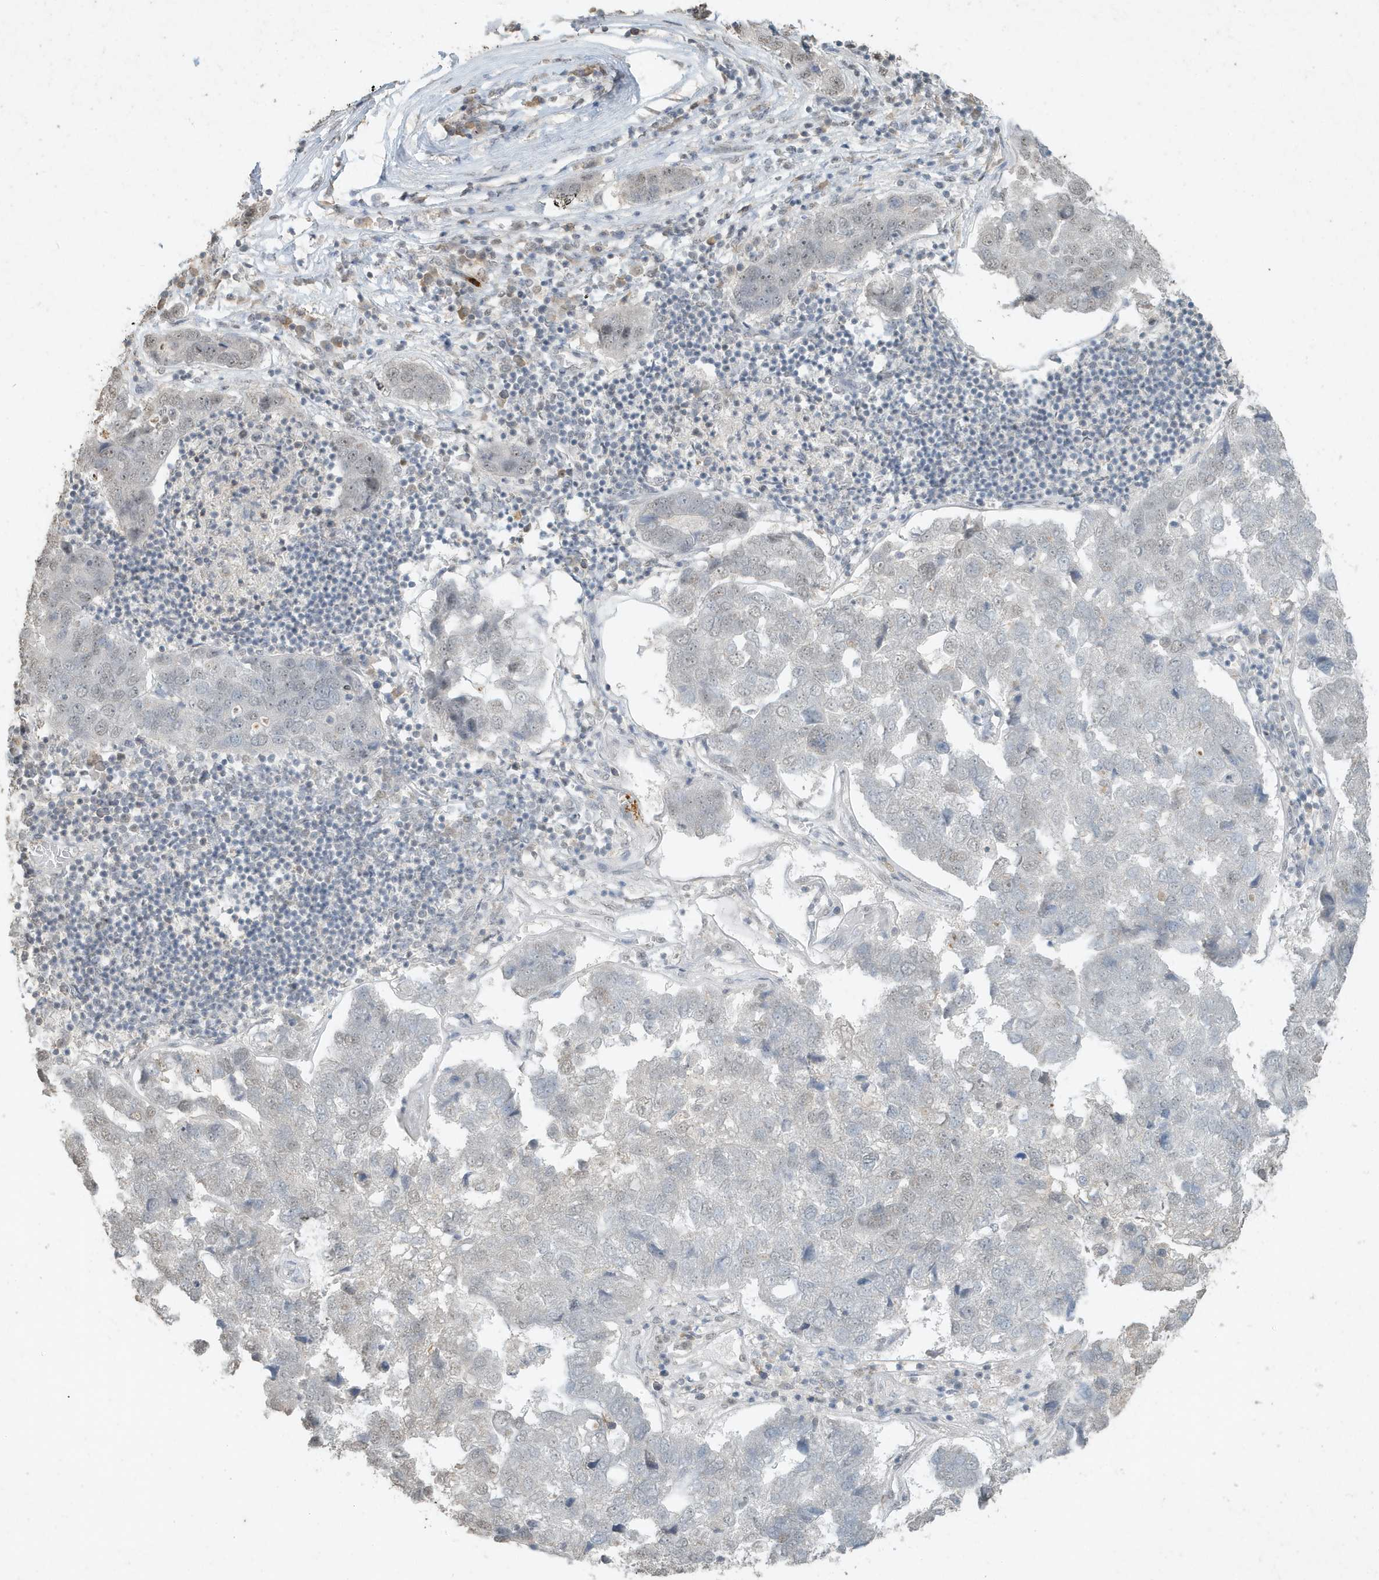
{"staining": {"intensity": "weak", "quantity": "<25%", "location": "nuclear"}, "tissue": "pancreatic cancer", "cell_type": "Tumor cells", "image_type": "cancer", "snomed": [{"axis": "morphology", "description": "Adenocarcinoma, NOS"}, {"axis": "topography", "description": "Pancreas"}], "caption": "Pancreatic cancer was stained to show a protein in brown. There is no significant staining in tumor cells.", "gene": "DEFA1", "patient": {"sex": "female", "age": 61}}